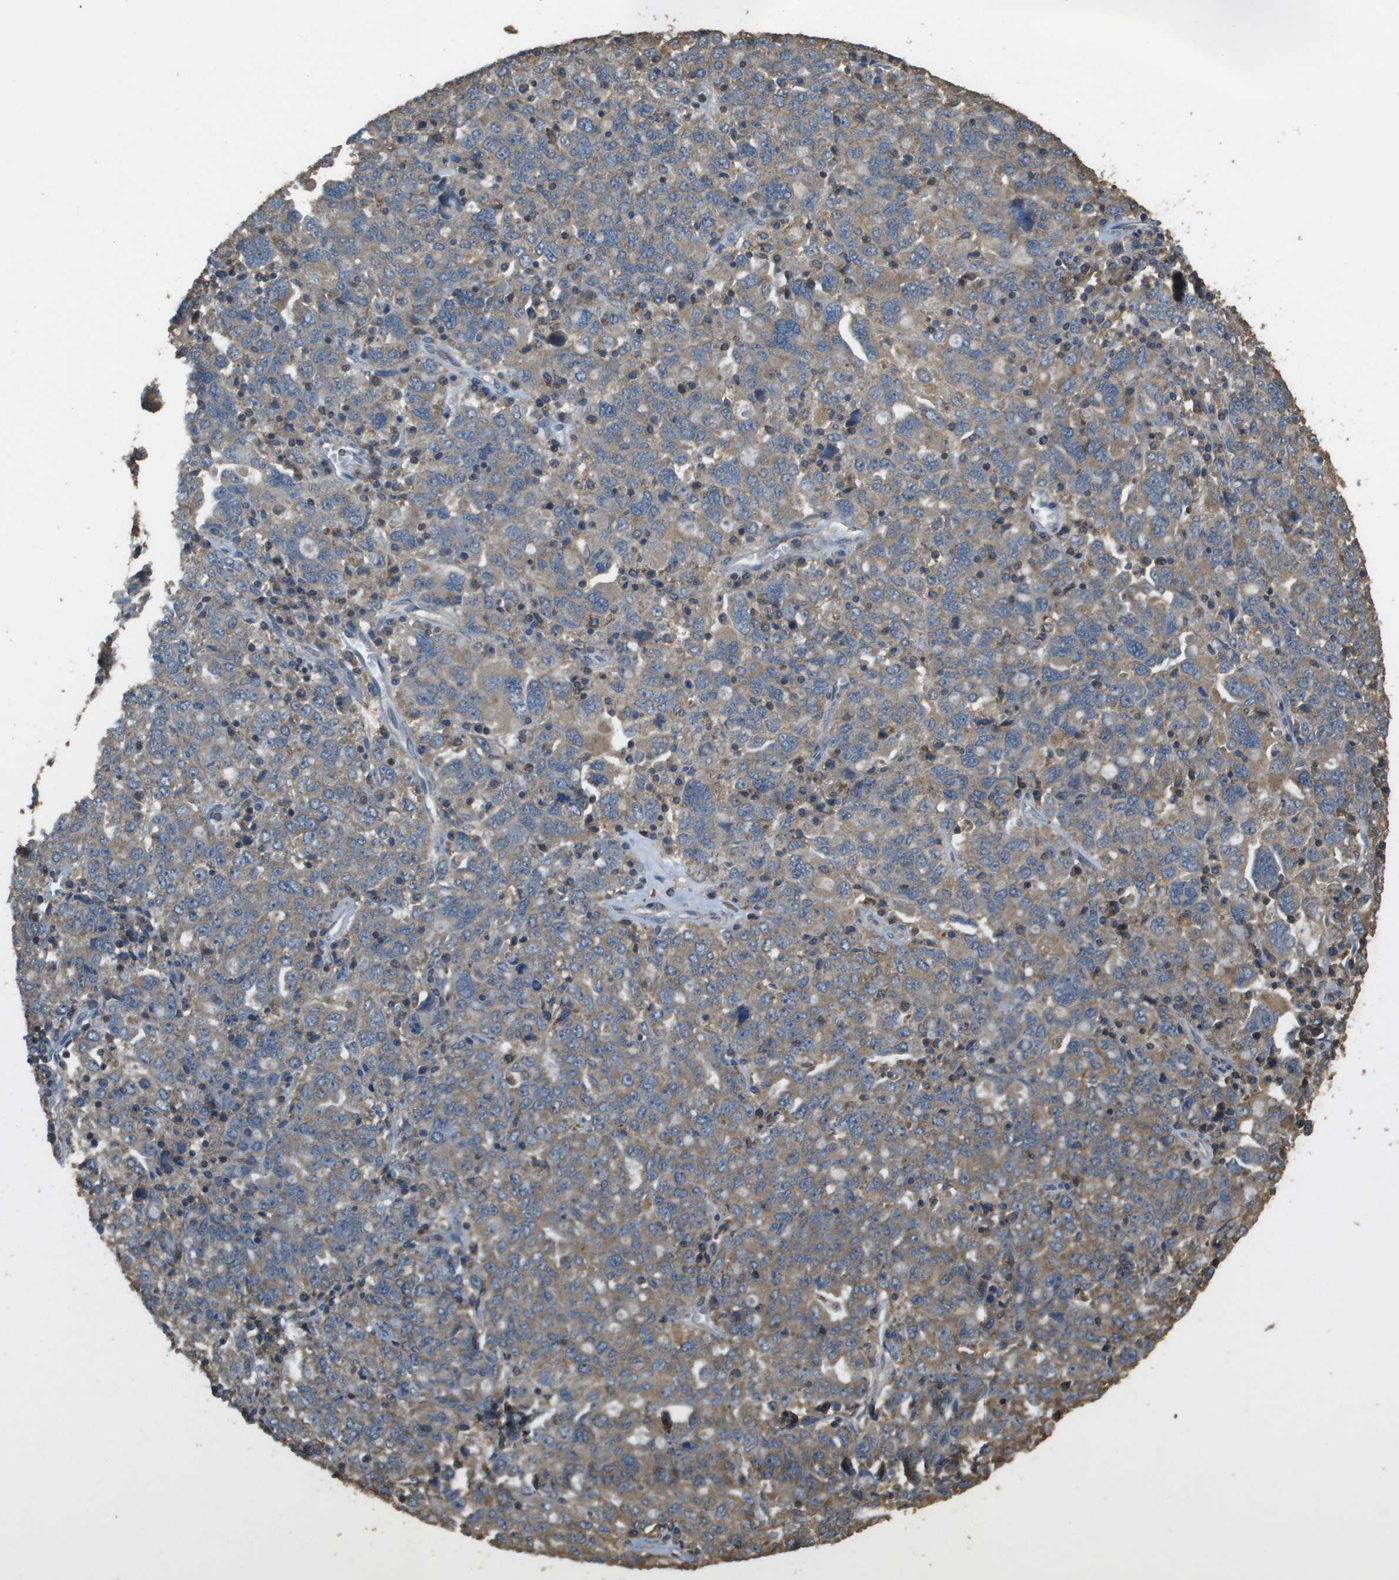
{"staining": {"intensity": "moderate", "quantity": "25%-75%", "location": "cytoplasmic/membranous"}, "tissue": "ovarian cancer", "cell_type": "Tumor cells", "image_type": "cancer", "snomed": [{"axis": "morphology", "description": "Carcinoma, endometroid"}, {"axis": "topography", "description": "Ovary"}], "caption": "IHC (DAB (3,3'-diaminobenzidine)) staining of endometroid carcinoma (ovarian) reveals moderate cytoplasmic/membranous protein positivity in about 25%-75% of tumor cells.", "gene": "MS4A7", "patient": {"sex": "female", "age": 62}}